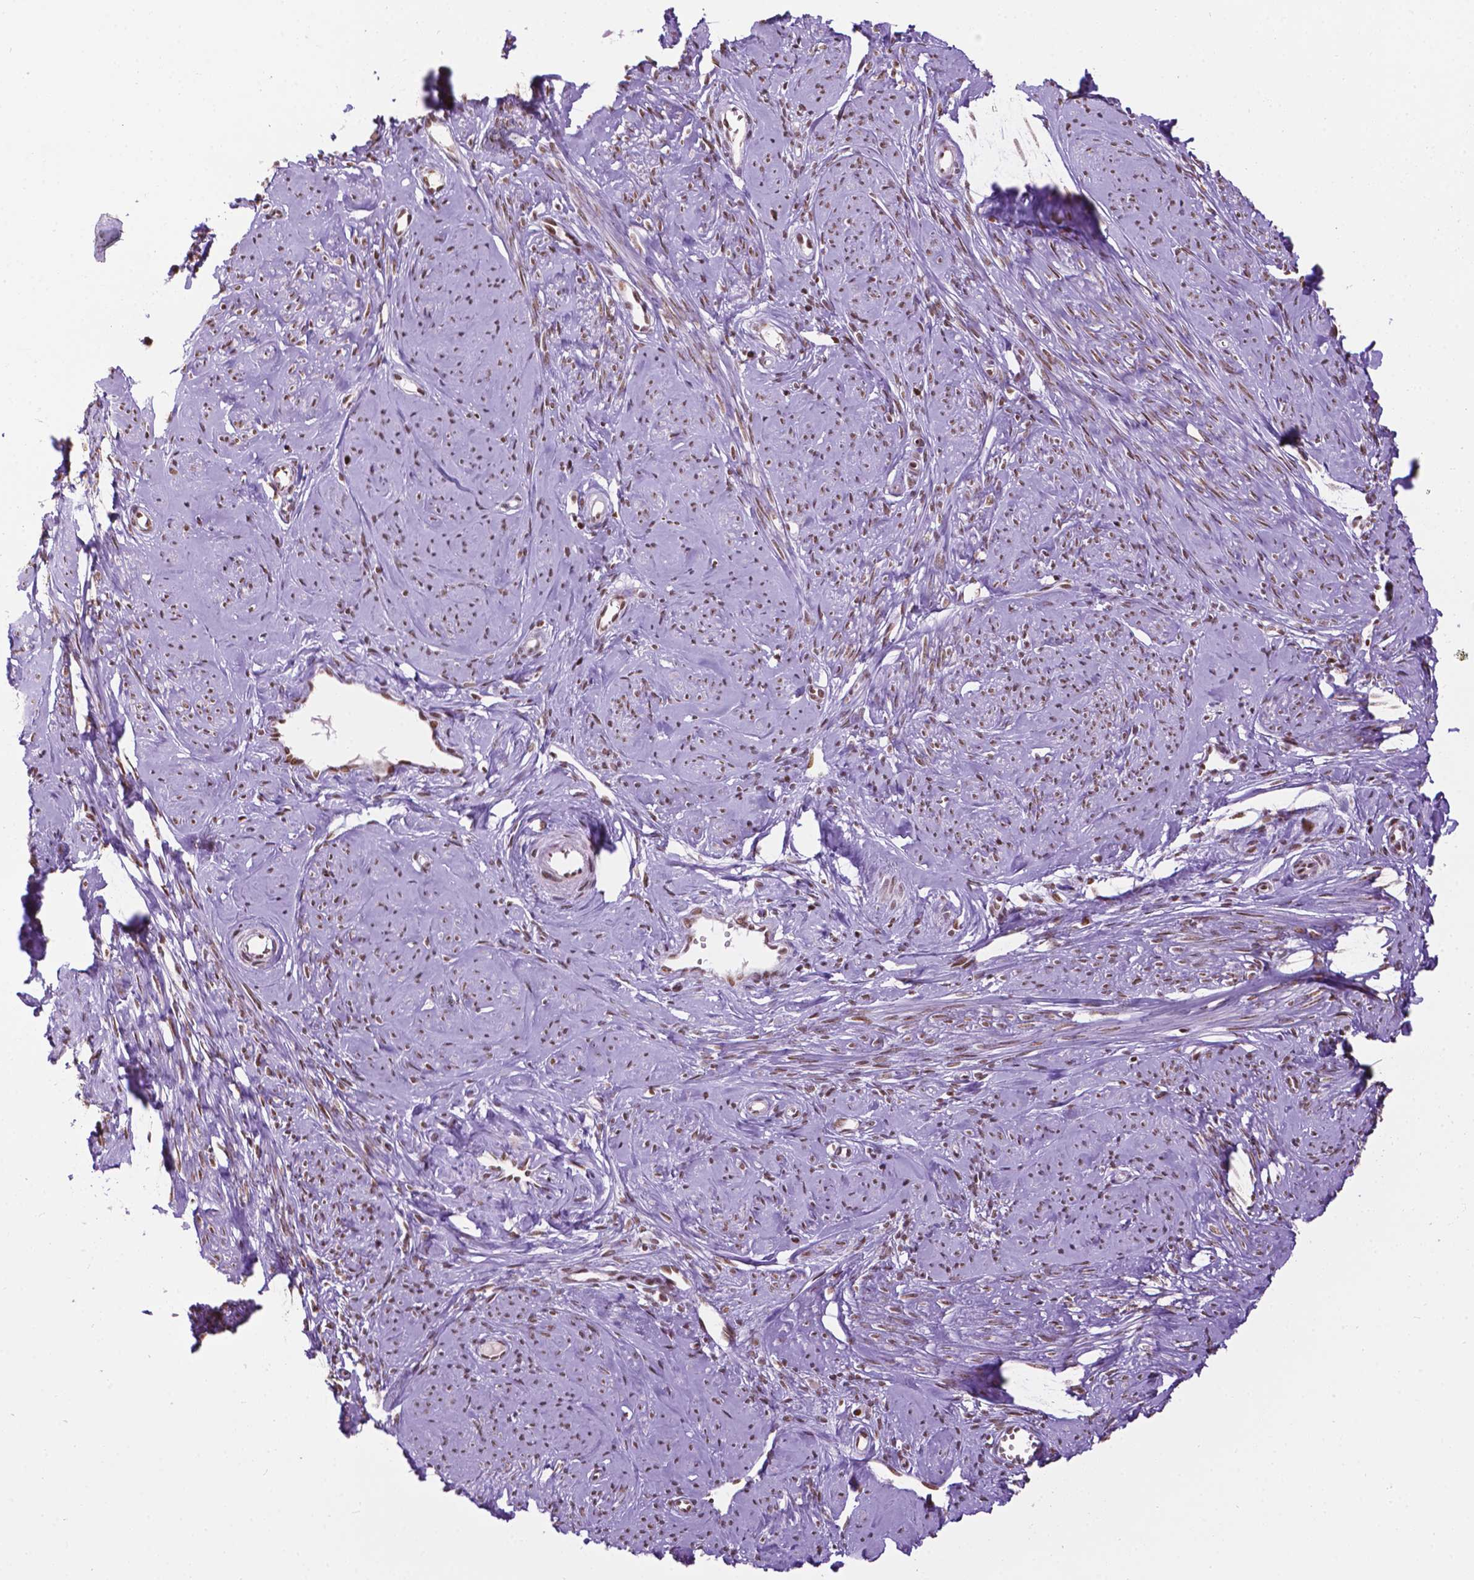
{"staining": {"intensity": "moderate", "quantity": "25%-75%", "location": "nuclear"}, "tissue": "smooth muscle", "cell_type": "Smooth muscle cells", "image_type": "normal", "snomed": [{"axis": "morphology", "description": "Normal tissue, NOS"}, {"axis": "topography", "description": "Smooth muscle"}], "caption": "Immunohistochemical staining of unremarkable human smooth muscle shows medium levels of moderate nuclear expression in about 25%-75% of smooth muscle cells.", "gene": "COL23A1", "patient": {"sex": "female", "age": 48}}